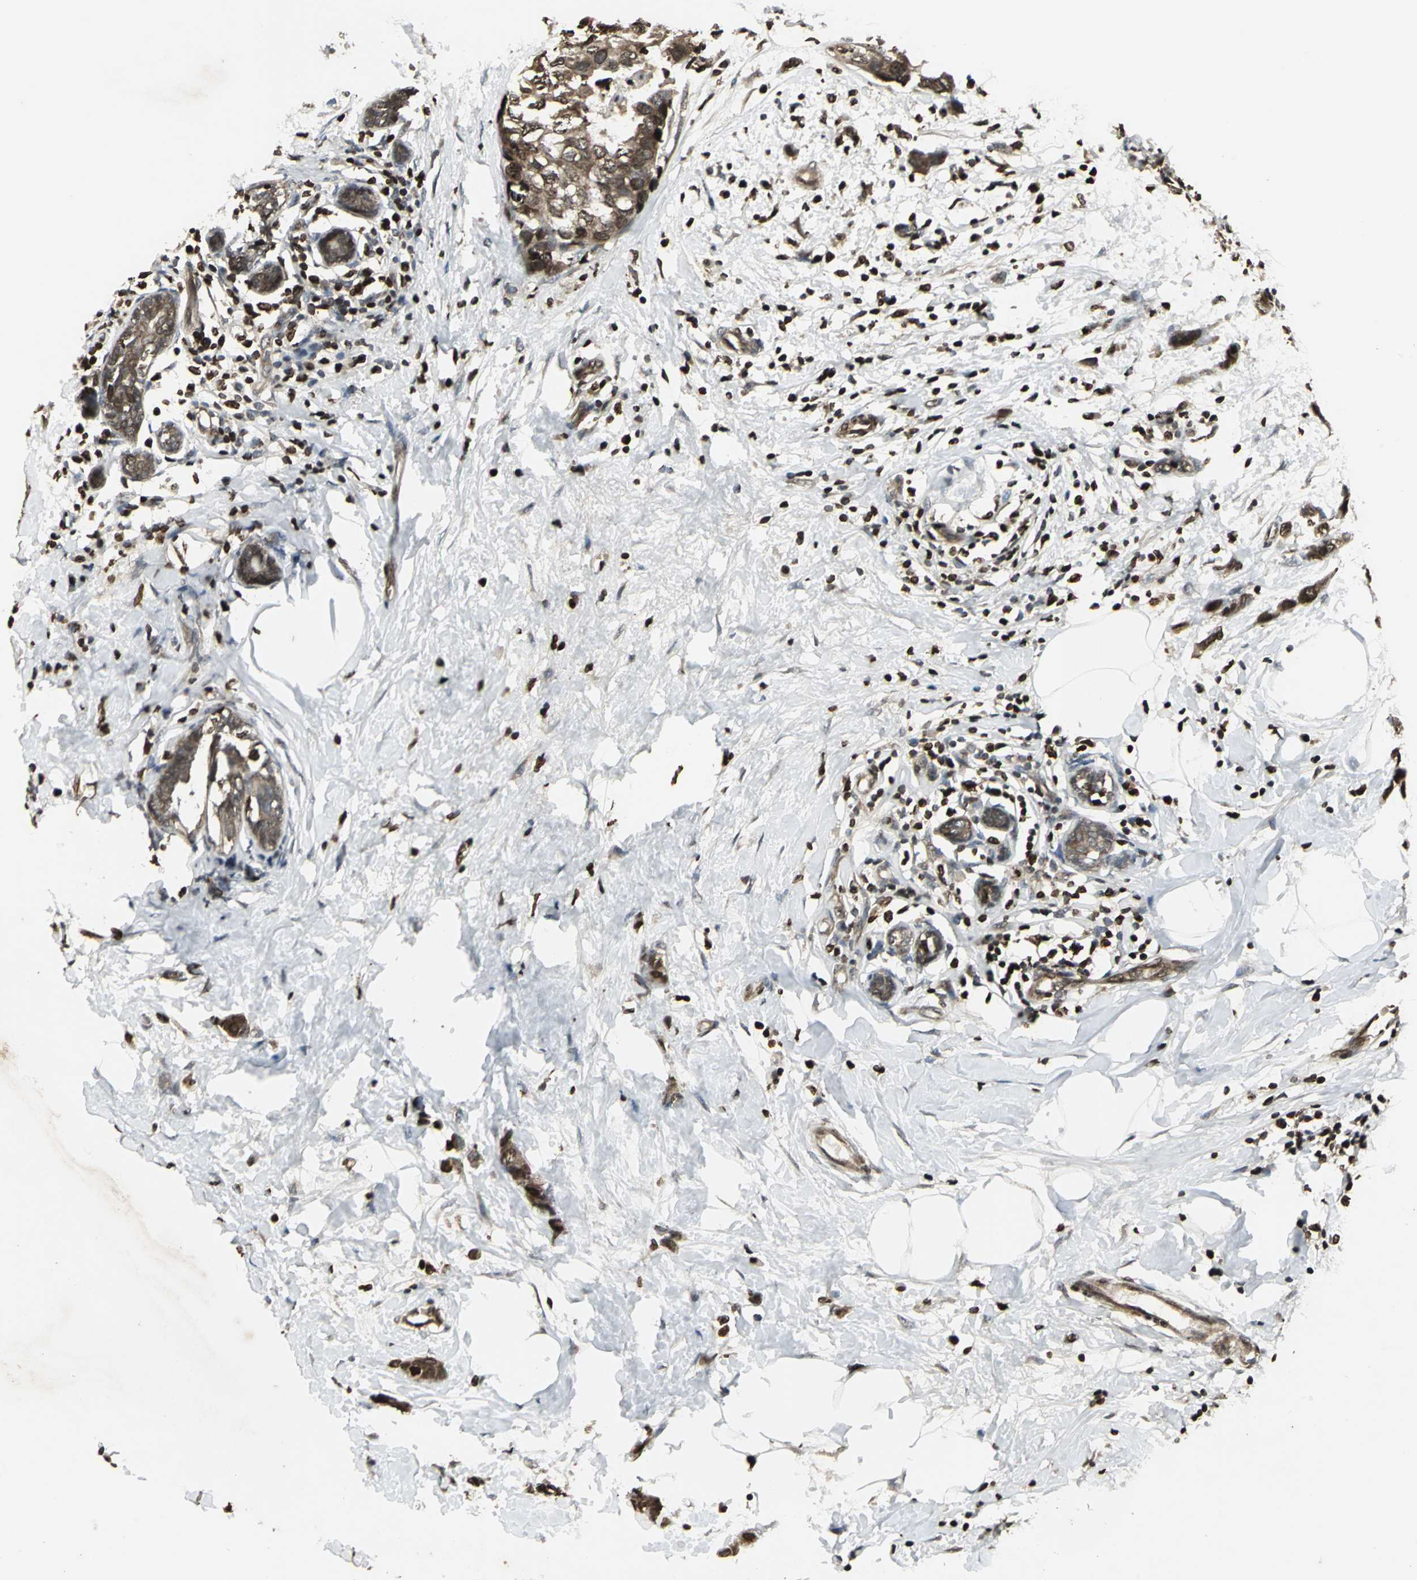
{"staining": {"intensity": "strong", "quantity": ">75%", "location": "cytoplasmic/membranous,nuclear"}, "tissue": "breast cancer", "cell_type": "Tumor cells", "image_type": "cancer", "snomed": [{"axis": "morphology", "description": "Normal tissue, NOS"}, {"axis": "morphology", "description": "Duct carcinoma"}, {"axis": "topography", "description": "Breast"}], "caption": "Immunohistochemical staining of human breast invasive ductal carcinoma shows high levels of strong cytoplasmic/membranous and nuclear protein expression in about >75% of tumor cells. (DAB IHC, brown staining for protein, blue staining for nuclei).", "gene": "AHR", "patient": {"sex": "female", "age": 50}}